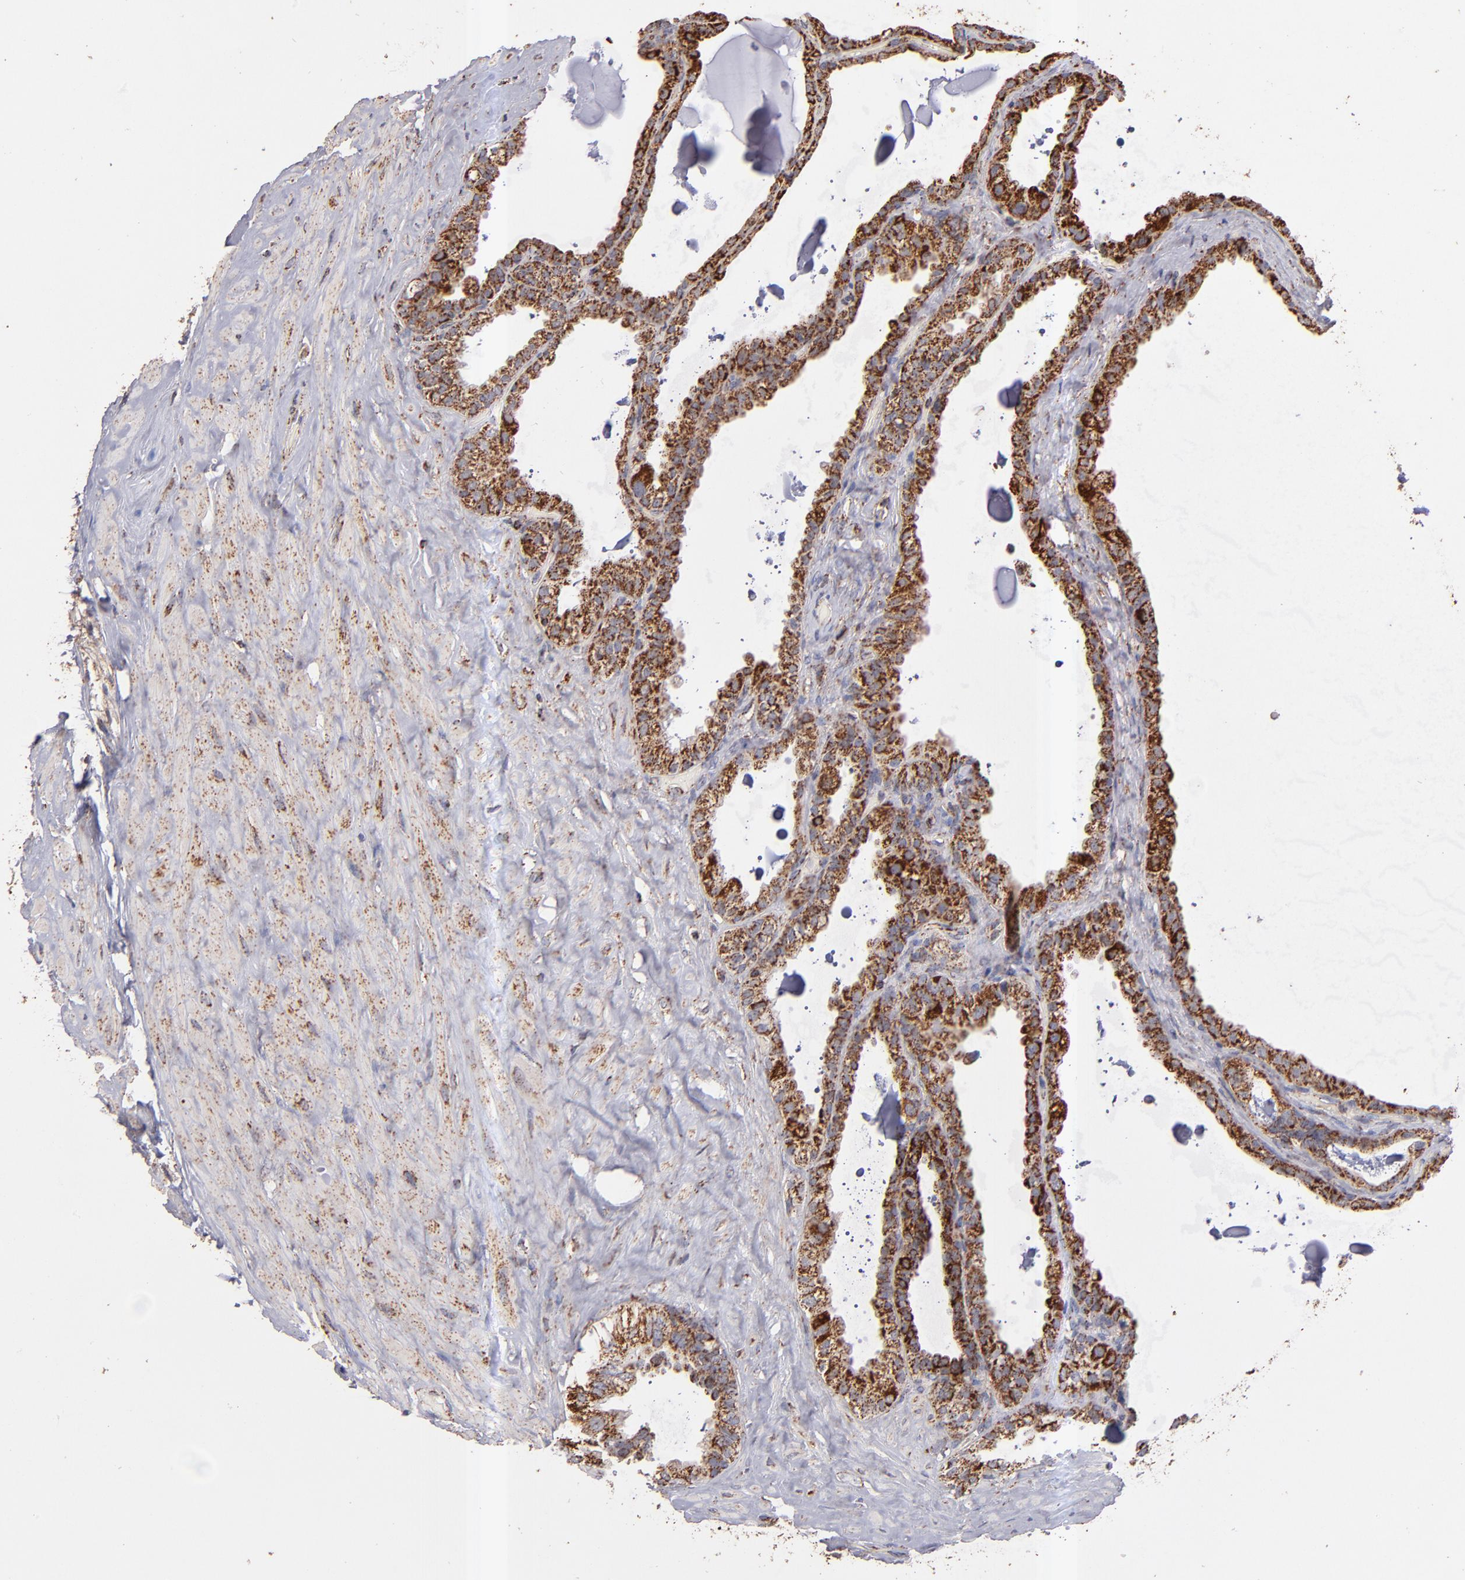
{"staining": {"intensity": "strong", "quantity": ">75%", "location": "cytoplasmic/membranous"}, "tissue": "seminal vesicle", "cell_type": "Glandular cells", "image_type": "normal", "snomed": [{"axis": "morphology", "description": "Normal tissue, NOS"}, {"axis": "morphology", "description": "Inflammation, NOS"}, {"axis": "topography", "description": "Urinary bladder"}, {"axis": "topography", "description": "Prostate"}, {"axis": "topography", "description": "Seminal veicle"}], "caption": "Immunohistochemistry (IHC) of unremarkable seminal vesicle reveals high levels of strong cytoplasmic/membranous staining in about >75% of glandular cells.", "gene": "DLST", "patient": {"sex": "male", "age": 82}}